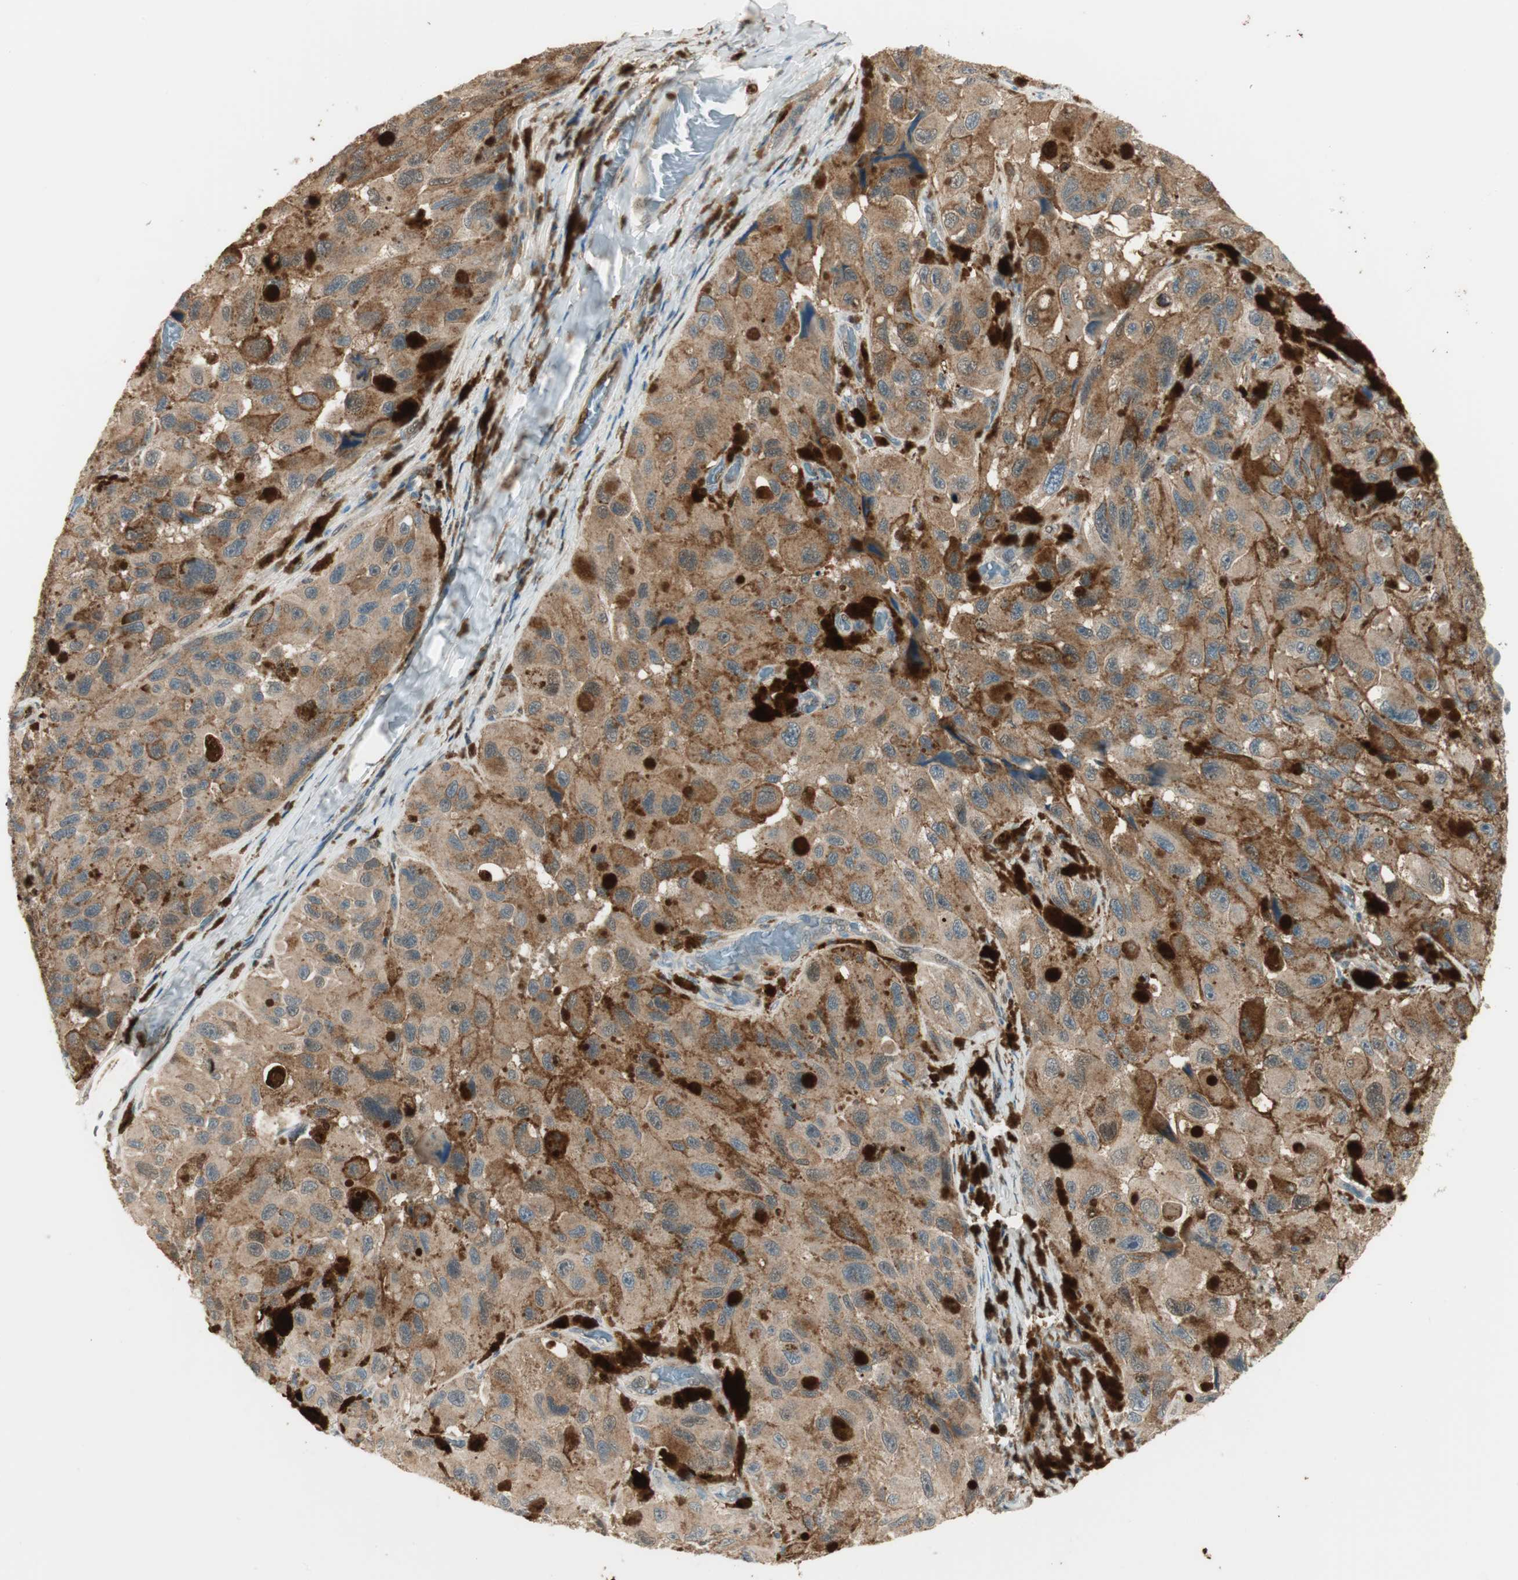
{"staining": {"intensity": "moderate", "quantity": "25%-75%", "location": "cytoplasmic/membranous"}, "tissue": "melanoma", "cell_type": "Tumor cells", "image_type": "cancer", "snomed": [{"axis": "morphology", "description": "Malignant melanoma, NOS"}, {"axis": "topography", "description": "Skin"}], "caption": "Protein analysis of melanoma tissue shows moderate cytoplasmic/membranous staining in approximately 25%-75% of tumor cells. (DAB (3,3'-diaminobenzidine) IHC, brown staining for protein, blue staining for nuclei).", "gene": "LTA4H", "patient": {"sex": "female", "age": 73}}